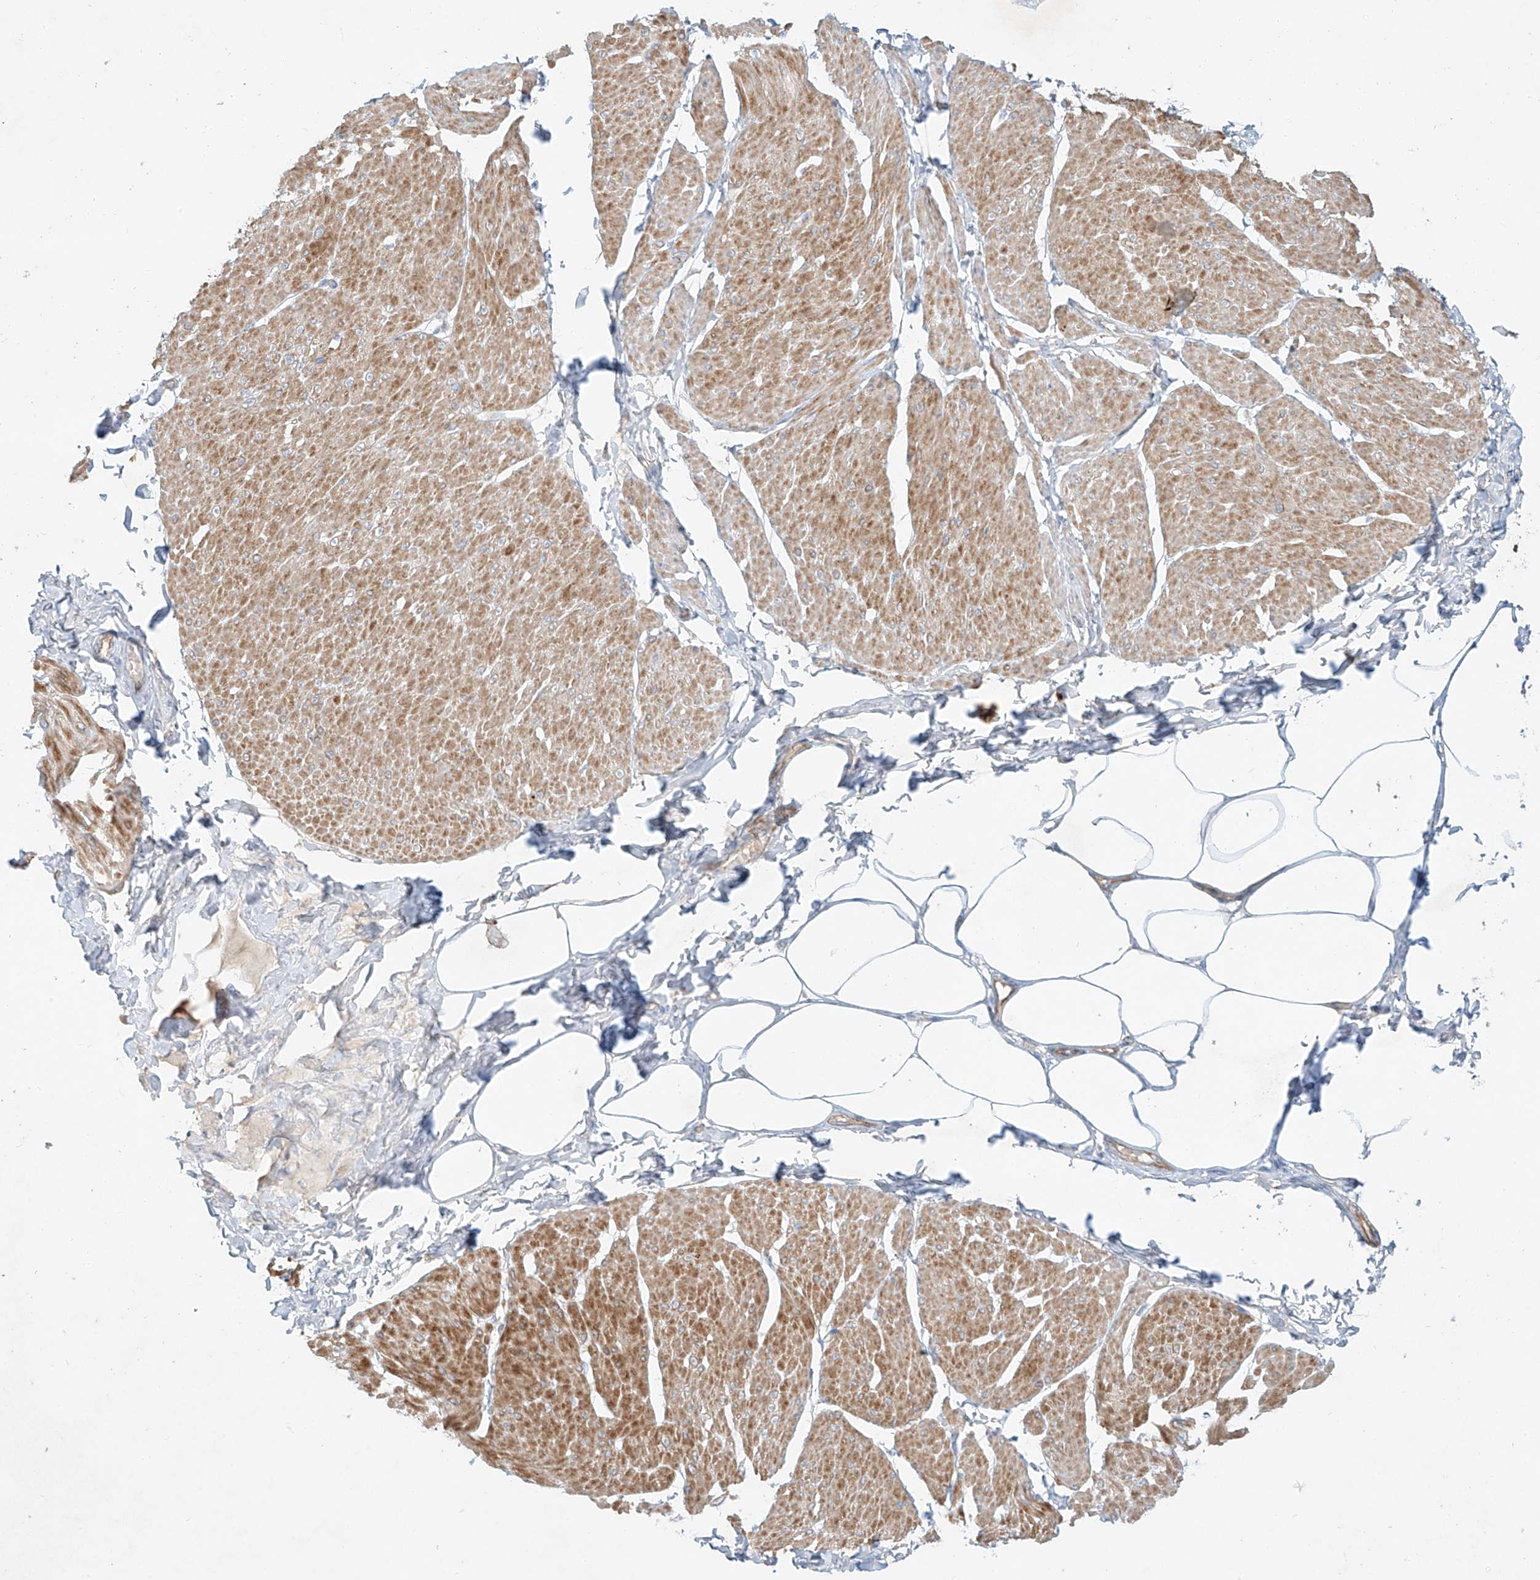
{"staining": {"intensity": "moderate", "quantity": ">75%", "location": "cytoplasmic/membranous"}, "tissue": "smooth muscle", "cell_type": "Smooth muscle cells", "image_type": "normal", "snomed": [{"axis": "morphology", "description": "Urothelial carcinoma, High grade"}, {"axis": "topography", "description": "Urinary bladder"}], "caption": "The image displays staining of benign smooth muscle, revealing moderate cytoplasmic/membranous protein staining (brown color) within smooth muscle cells. The protein is stained brown, and the nuclei are stained in blue (DAB (3,3'-diaminobenzidine) IHC with brightfield microscopy, high magnification).", "gene": "AJM1", "patient": {"sex": "male", "age": 46}}